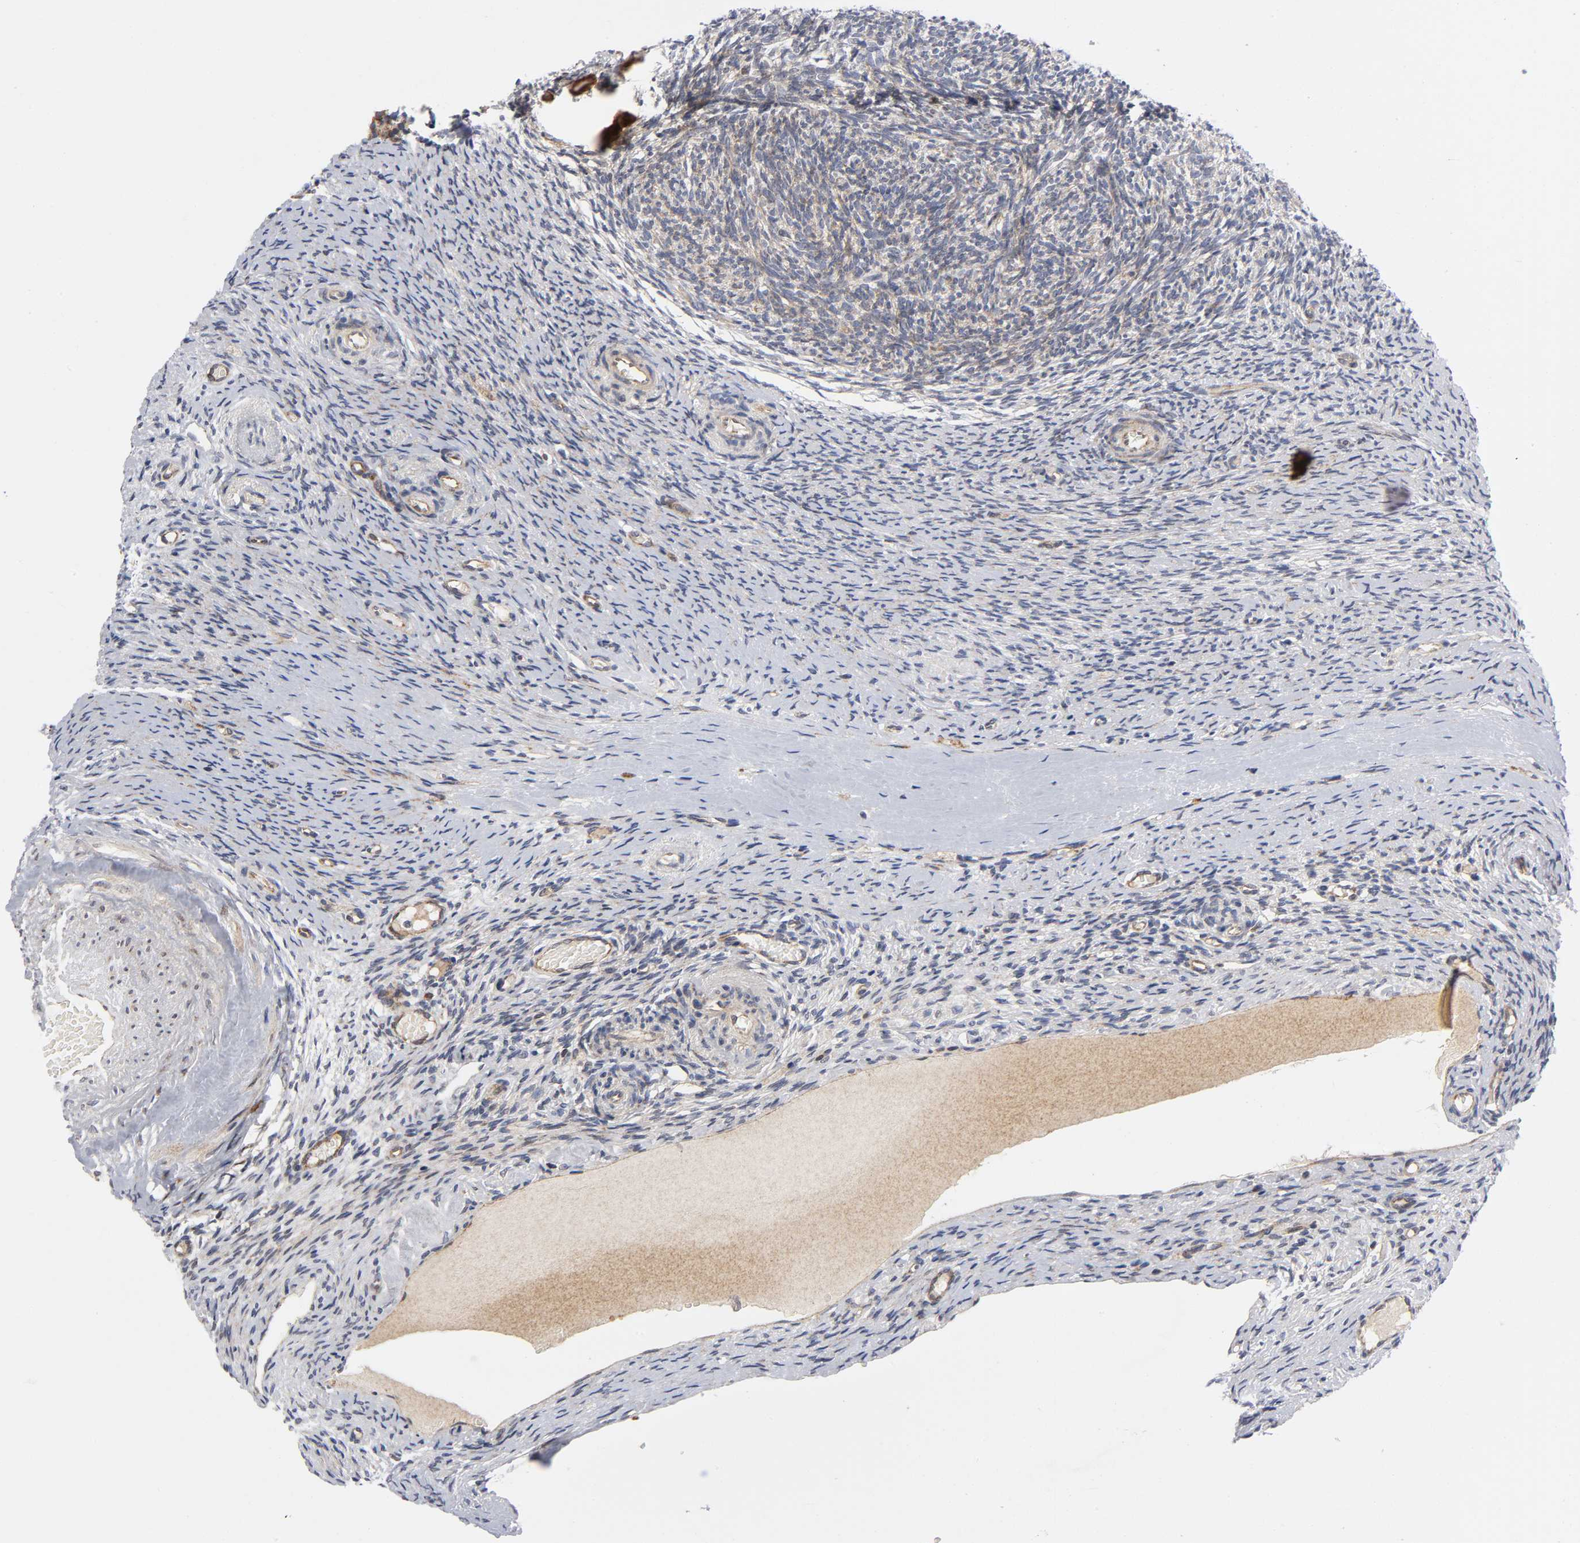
{"staining": {"intensity": "moderate", "quantity": "25%-75%", "location": "cytoplasmic/membranous"}, "tissue": "ovary", "cell_type": "Ovarian stroma cells", "image_type": "normal", "snomed": [{"axis": "morphology", "description": "Normal tissue, NOS"}, {"axis": "topography", "description": "Ovary"}], "caption": "Immunohistochemical staining of normal ovary displays medium levels of moderate cytoplasmic/membranous expression in about 25%-75% of ovarian stroma cells. The protein is stained brown, and the nuclei are stained in blue (DAB IHC with brightfield microscopy, high magnification).", "gene": "EIF5", "patient": {"sex": "female", "age": 60}}